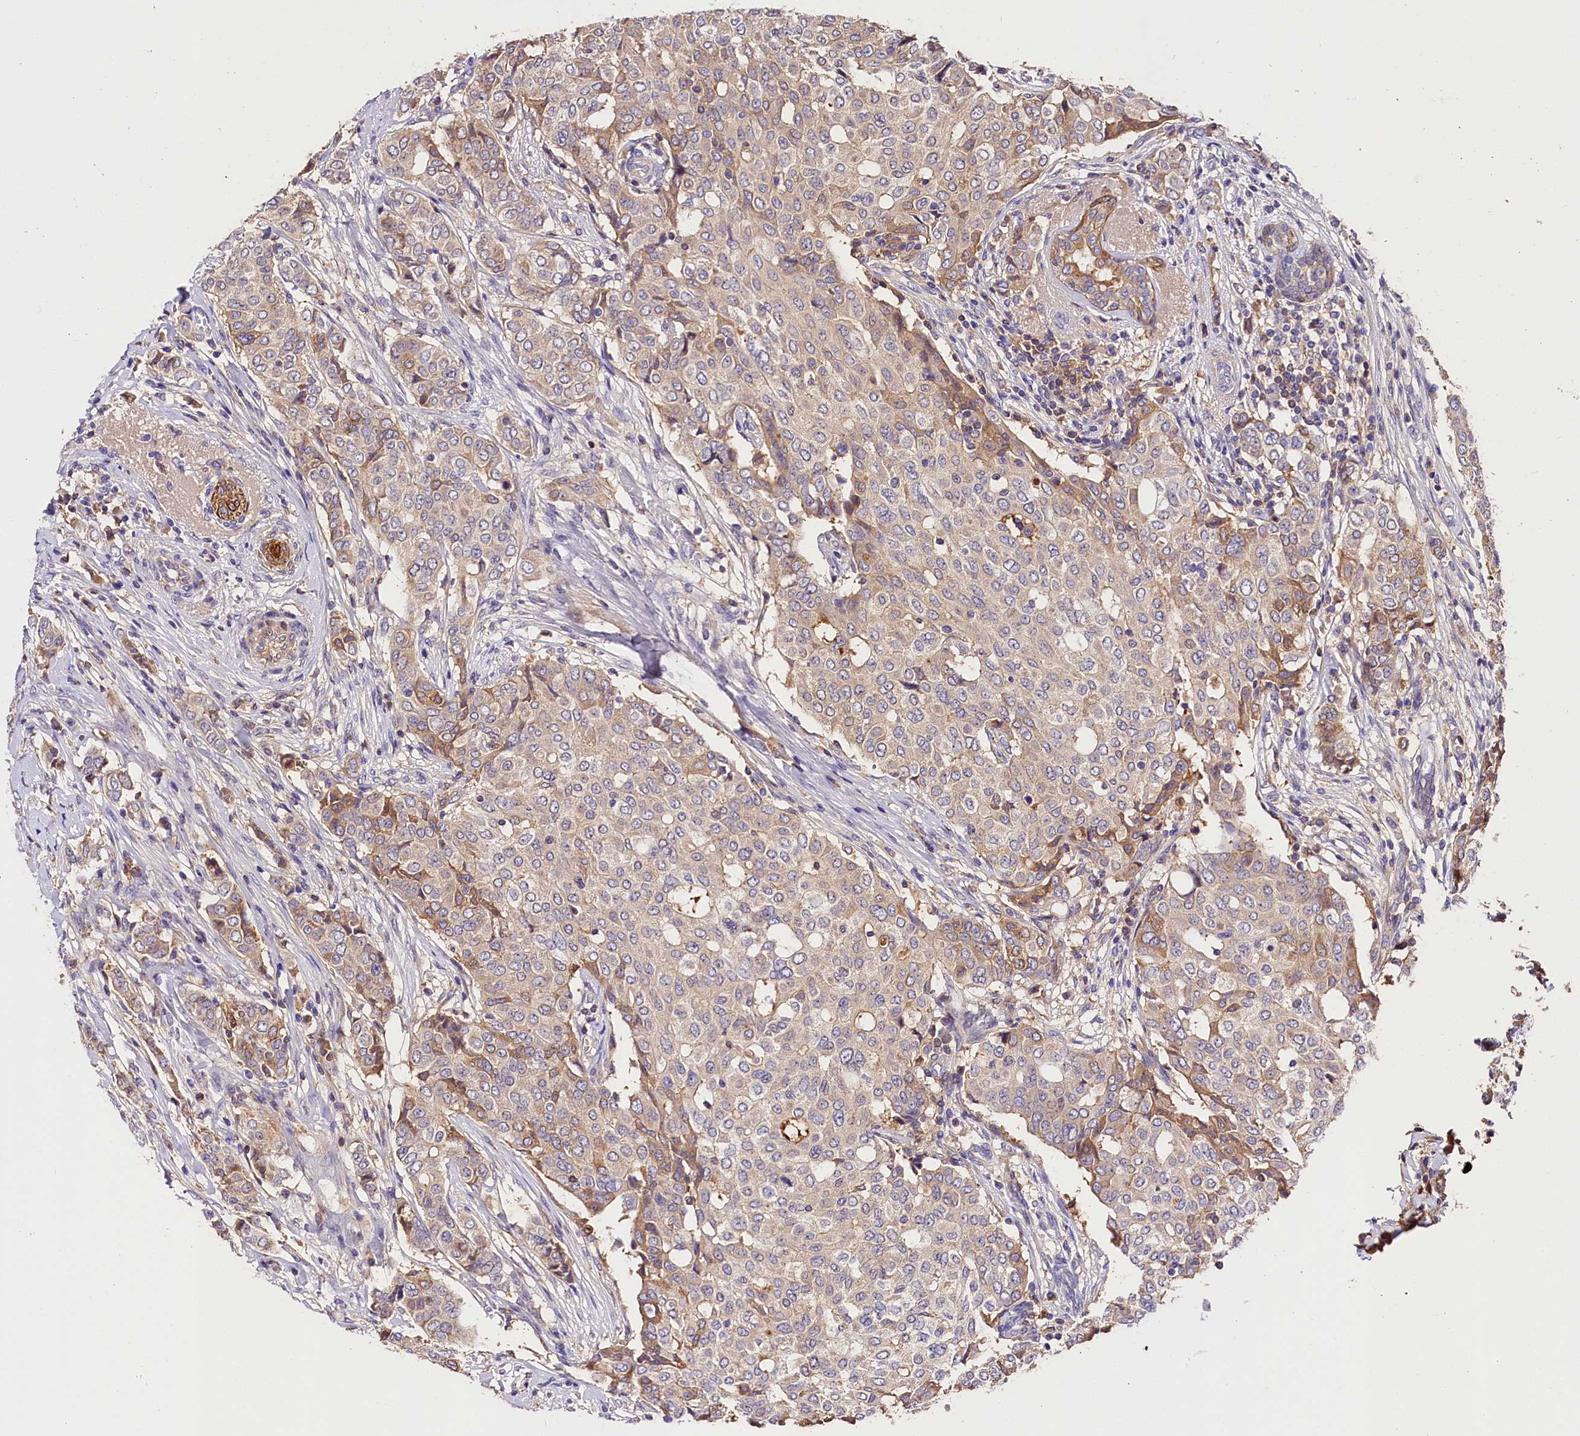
{"staining": {"intensity": "weak", "quantity": "<25%", "location": "cytoplasmic/membranous"}, "tissue": "breast cancer", "cell_type": "Tumor cells", "image_type": "cancer", "snomed": [{"axis": "morphology", "description": "Lobular carcinoma"}, {"axis": "topography", "description": "Breast"}], "caption": "Immunohistochemistry histopathology image of breast cancer stained for a protein (brown), which demonstrates no expression in tumor cells.", "gene": "ARMC6", "patient": {"sex": "female", "age": 51}}